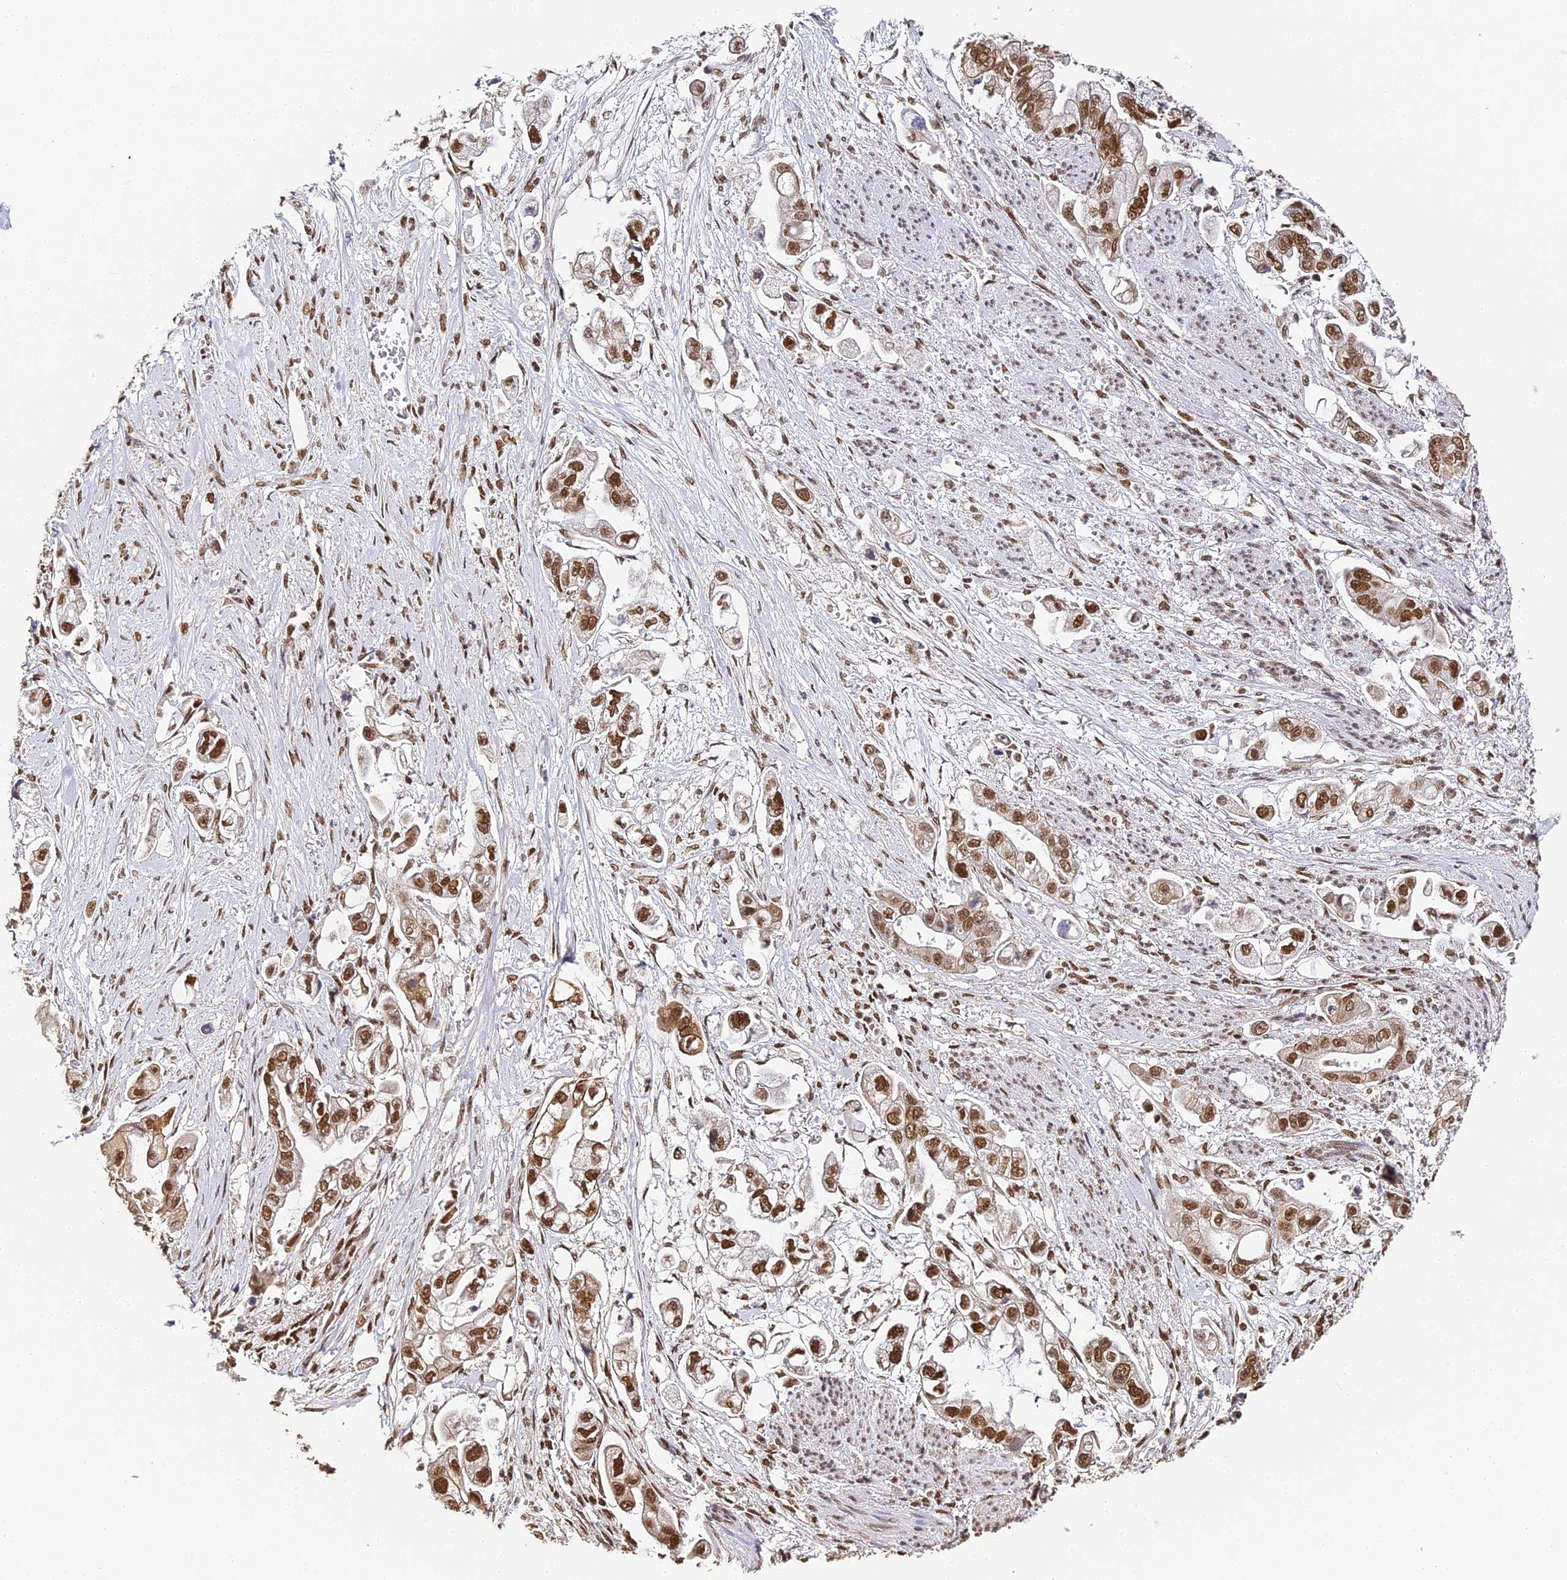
{"staining": {"intensity": "moderate", "quantity": ">75%", "location": "cytoplasmic/membranous,nuclear"}, "tissue": "stomach cancer", "cell_type": "Tumor cells", "image_type": "cancer", "snomed": [{"axis": "morphology", "description": "Adenocarcinoma, NOS"}, {"axis": "topography", "description": "Stomach"}], "caption": "Immunohistochemistry (IHC) micrograph of neoplastic tissue: adenocarcinoma (stomach) stained using immunohistochemistry displays medium levels of moderate protein expression localized specifically in the cytoplasmic/membranous and nuclear of tumor cells, appearing as a cytoplasmic/membranous and nuclear brown color.", "gene": "HNRNPA1", "patient": {"sex": "male", "age": 62}}